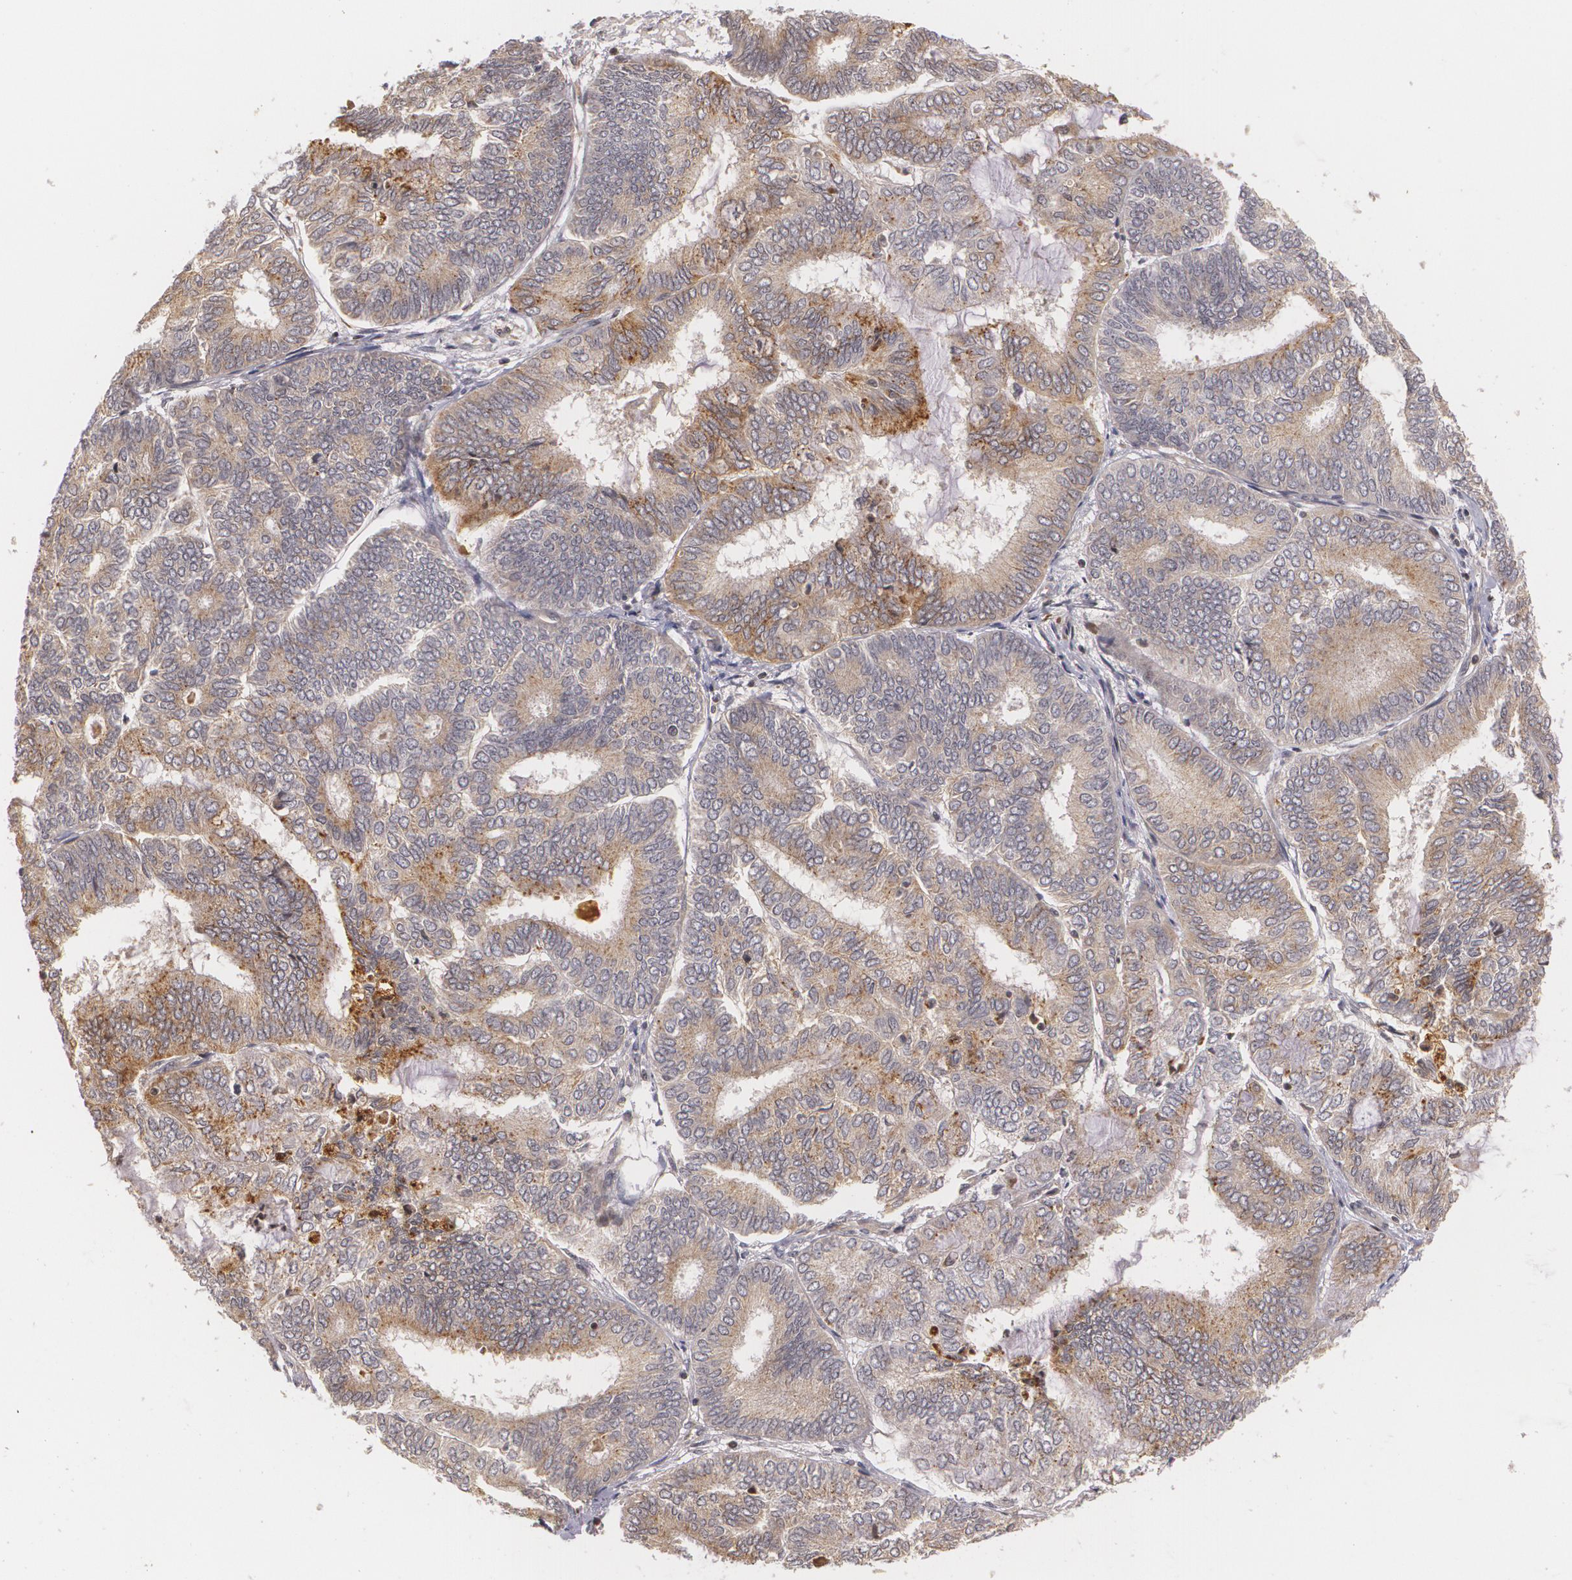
{"staining": {"intensity": "moderate", "quantity": "<25%", "location": "cytoplasmic/membranous"}, "tissue": "endometrial cancer", "cell_type": "Tumor cells", "image_type": "cancer", "snomed": [{"axis": "morphology", "description": "Adenocarcinoma, NOS"}, {"axis": "topography", "description": "Endometrium"}], "caption": "An immunohistochemistry (IHC) photomicrograph of neoplastic tissue is shown. Protein staining in brown shows moderate cytoplasmic/membranous positivity in endometrial adenocarcinoma within tumor cells.", "gene": "VAV3", "patient": {"sex": "female", "age": 59}}